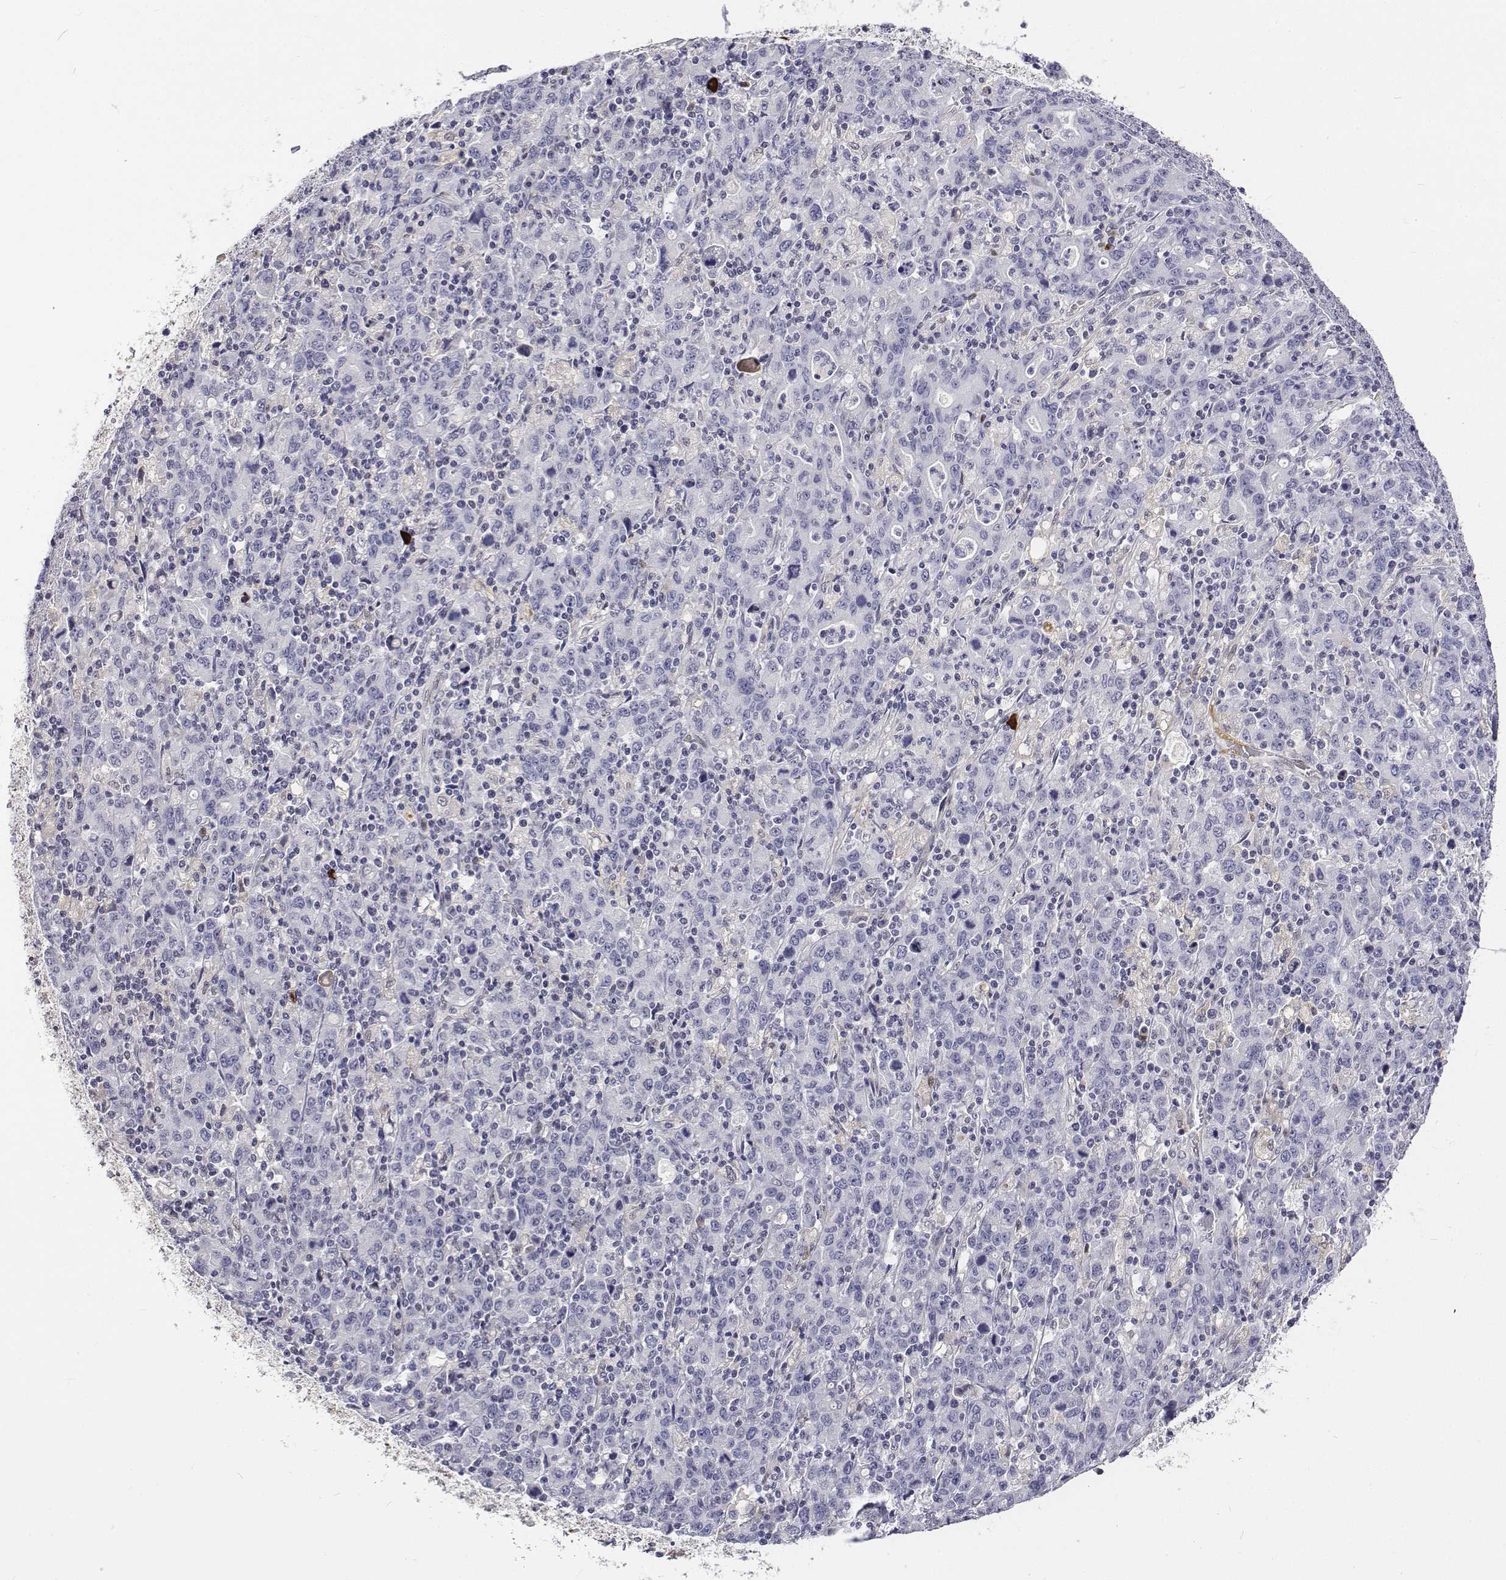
{"staining": {"intensity": "negative", "quantity": "none", "location": "none"}, "tissue": "stomach cancer", "cell_type": "Tumor cells", "image_type": "cancer", "snomed": [{"axis": "morphology", "description": "Adenocarcinoma, NOS"}, {"axis": "topography", "description": "Stomach, upper"}], "caption": "There is no significant staining in tumor cells of stomach cancer (adenocarcinoma). (Stains: DAB immunohistochemistry with hematoxylin counter stain, Microscopy: brightfield microscopy at high magnification).", "gene": "ATRX", "patient": {"sex": "male", "age": 69}}